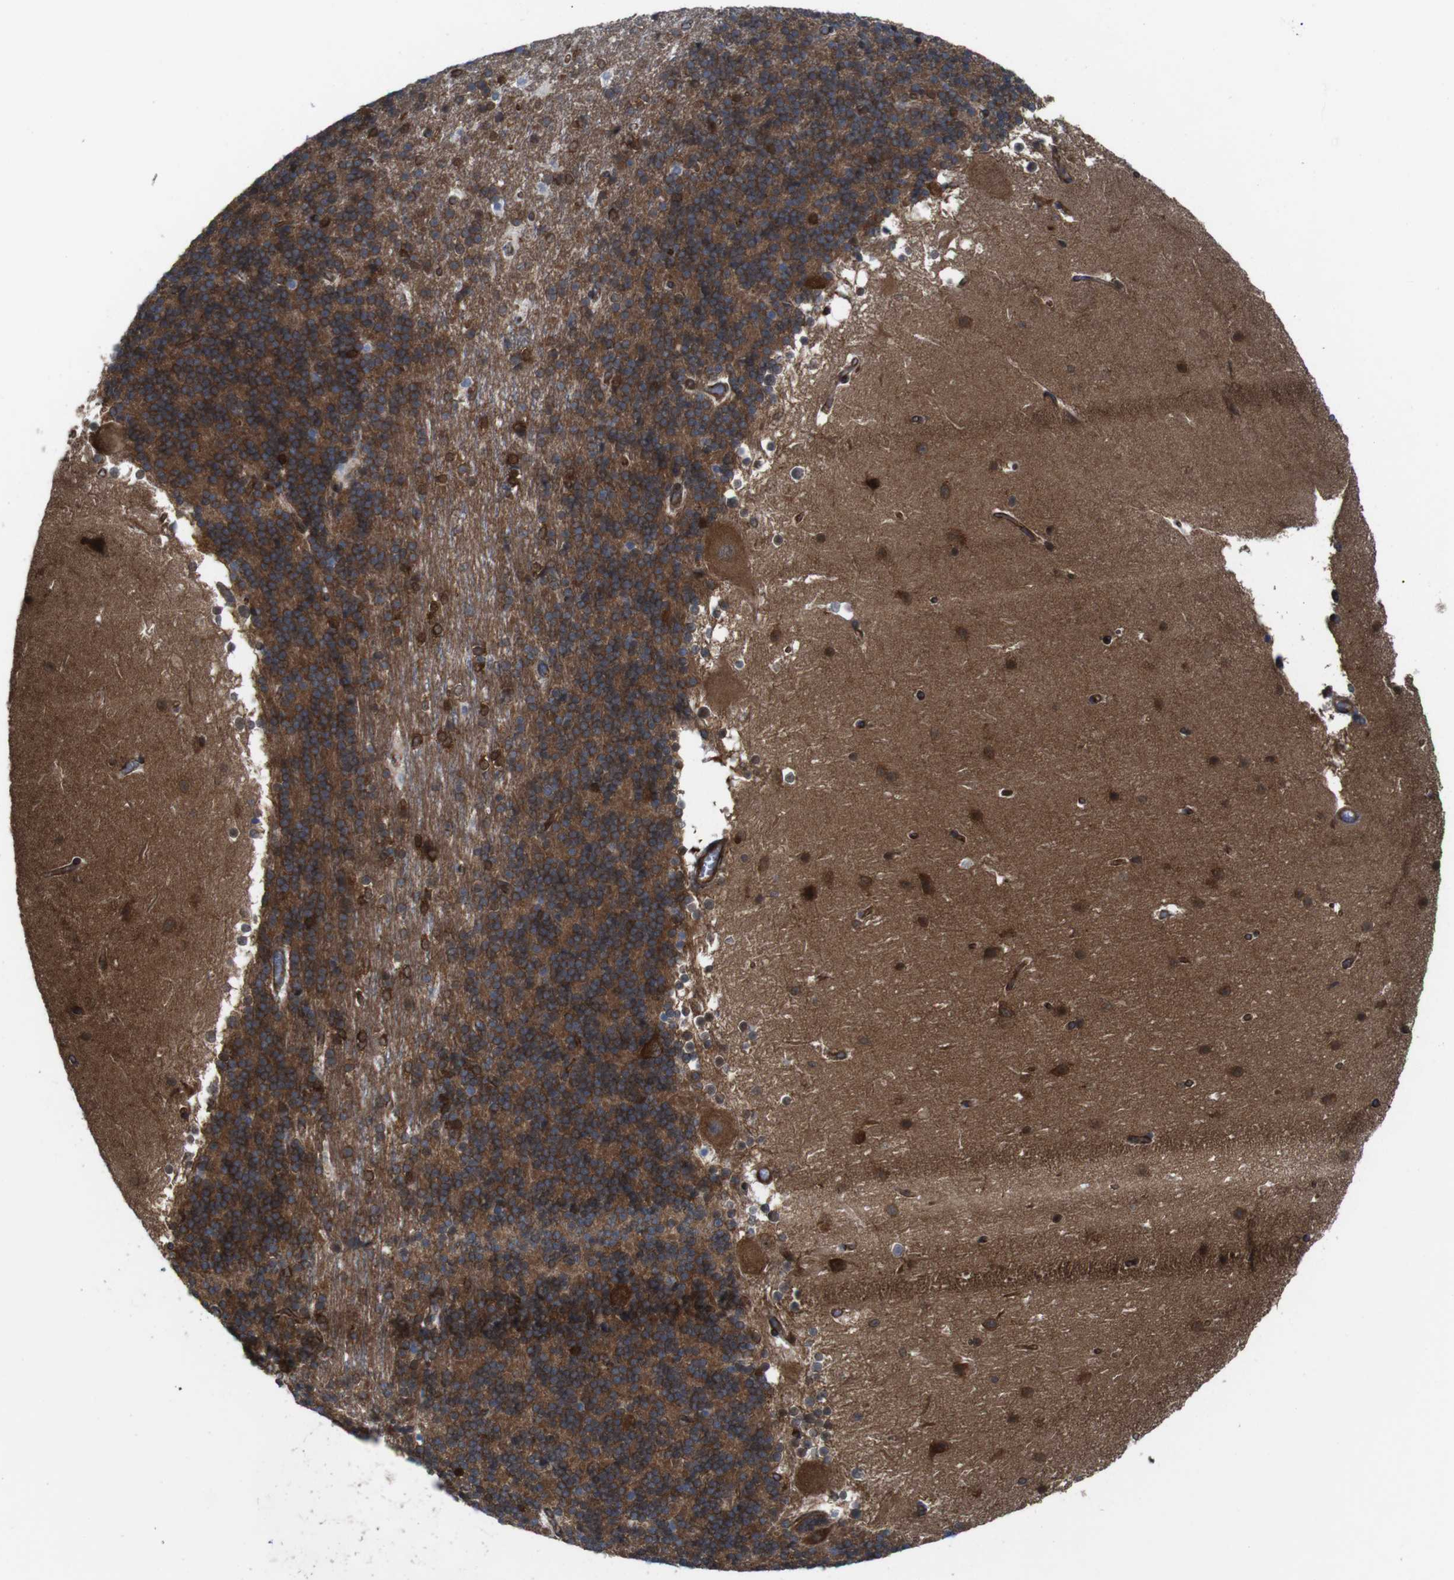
{"staining": {"intensity": "strong", "quantity": ">75%", "location": "cytoplasmic/membranous"}, "tissue": "cerebellum", "cell_type": "Cells in granular layer", "image_type": "normal", "snomed": [{"axis": "morphology", "description": "Normal tissue, NOS"}, {"axis": "topography", "description": "Cerebellum"}], "caption": "Normal cerebellum was stained to show a protein in brown. There is high levels of strong cytoplasmic/membranous expression in approximately >75% of cells in granular layer. Nuclei are stained in blue.", "gene": "PTGER4", "patient": {"sex": "female", "age": 19}}